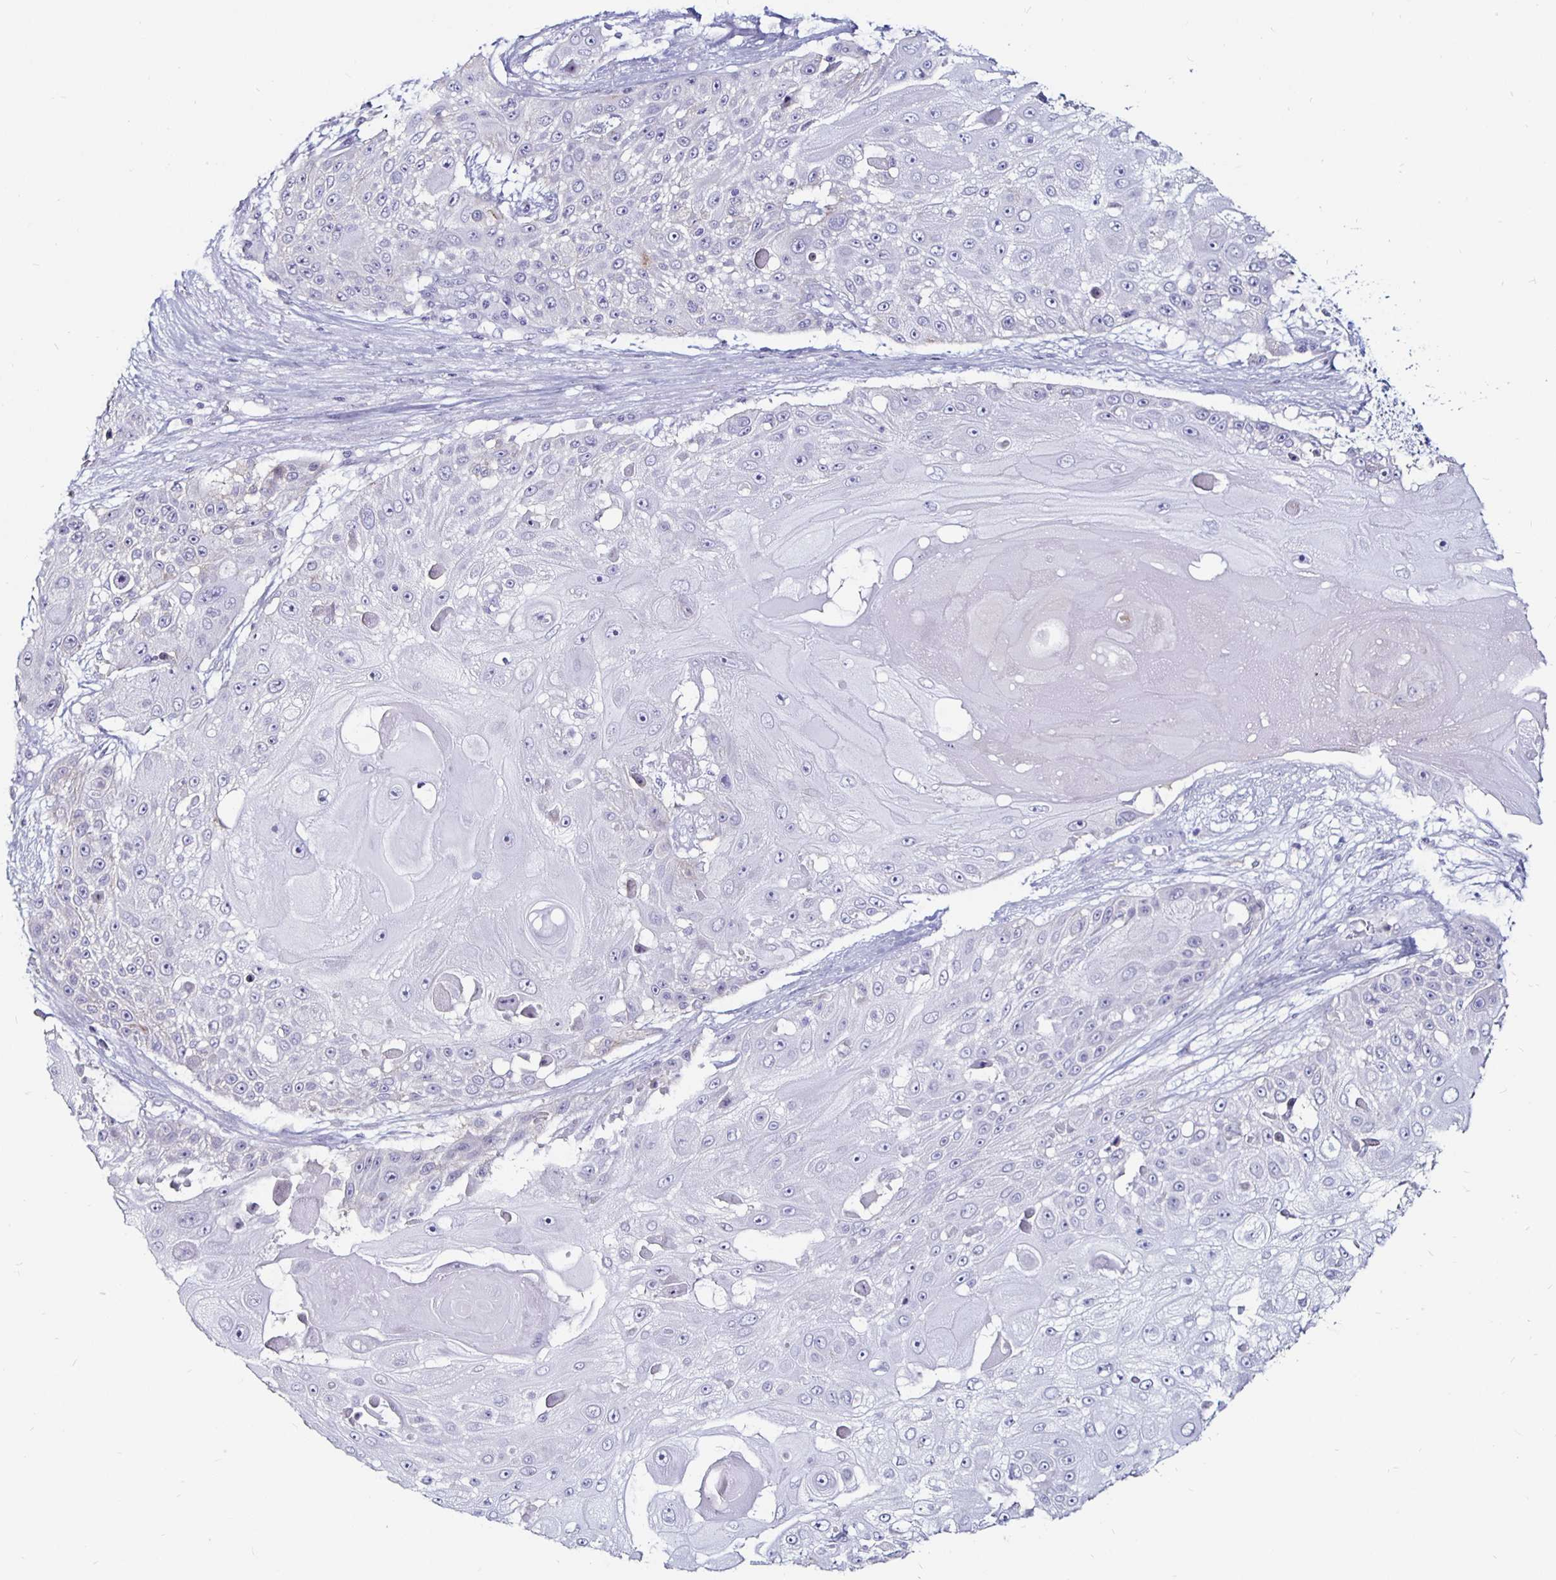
{"staining": {"intensity": "negative", "quantity": "none", "location": "none"}, "tissue": "skin cancer", "cell_type": "Tumor cells", "image_type": "cancer", "snomed": [{"axis": "morphology", "description": "Squamous cell carcinoma, NOS"}, {"axis": "topography", "description": "Skin"}], "caption": "Tumor cells show no significant protein positivity in squamous cell carcinoma (skin). The staining is performed using DAB brown chromogen with nuclei counter-stained in using hematoxylin.", "gene": "SIRPA", "patient": {"sex": "female", "age": 86}}